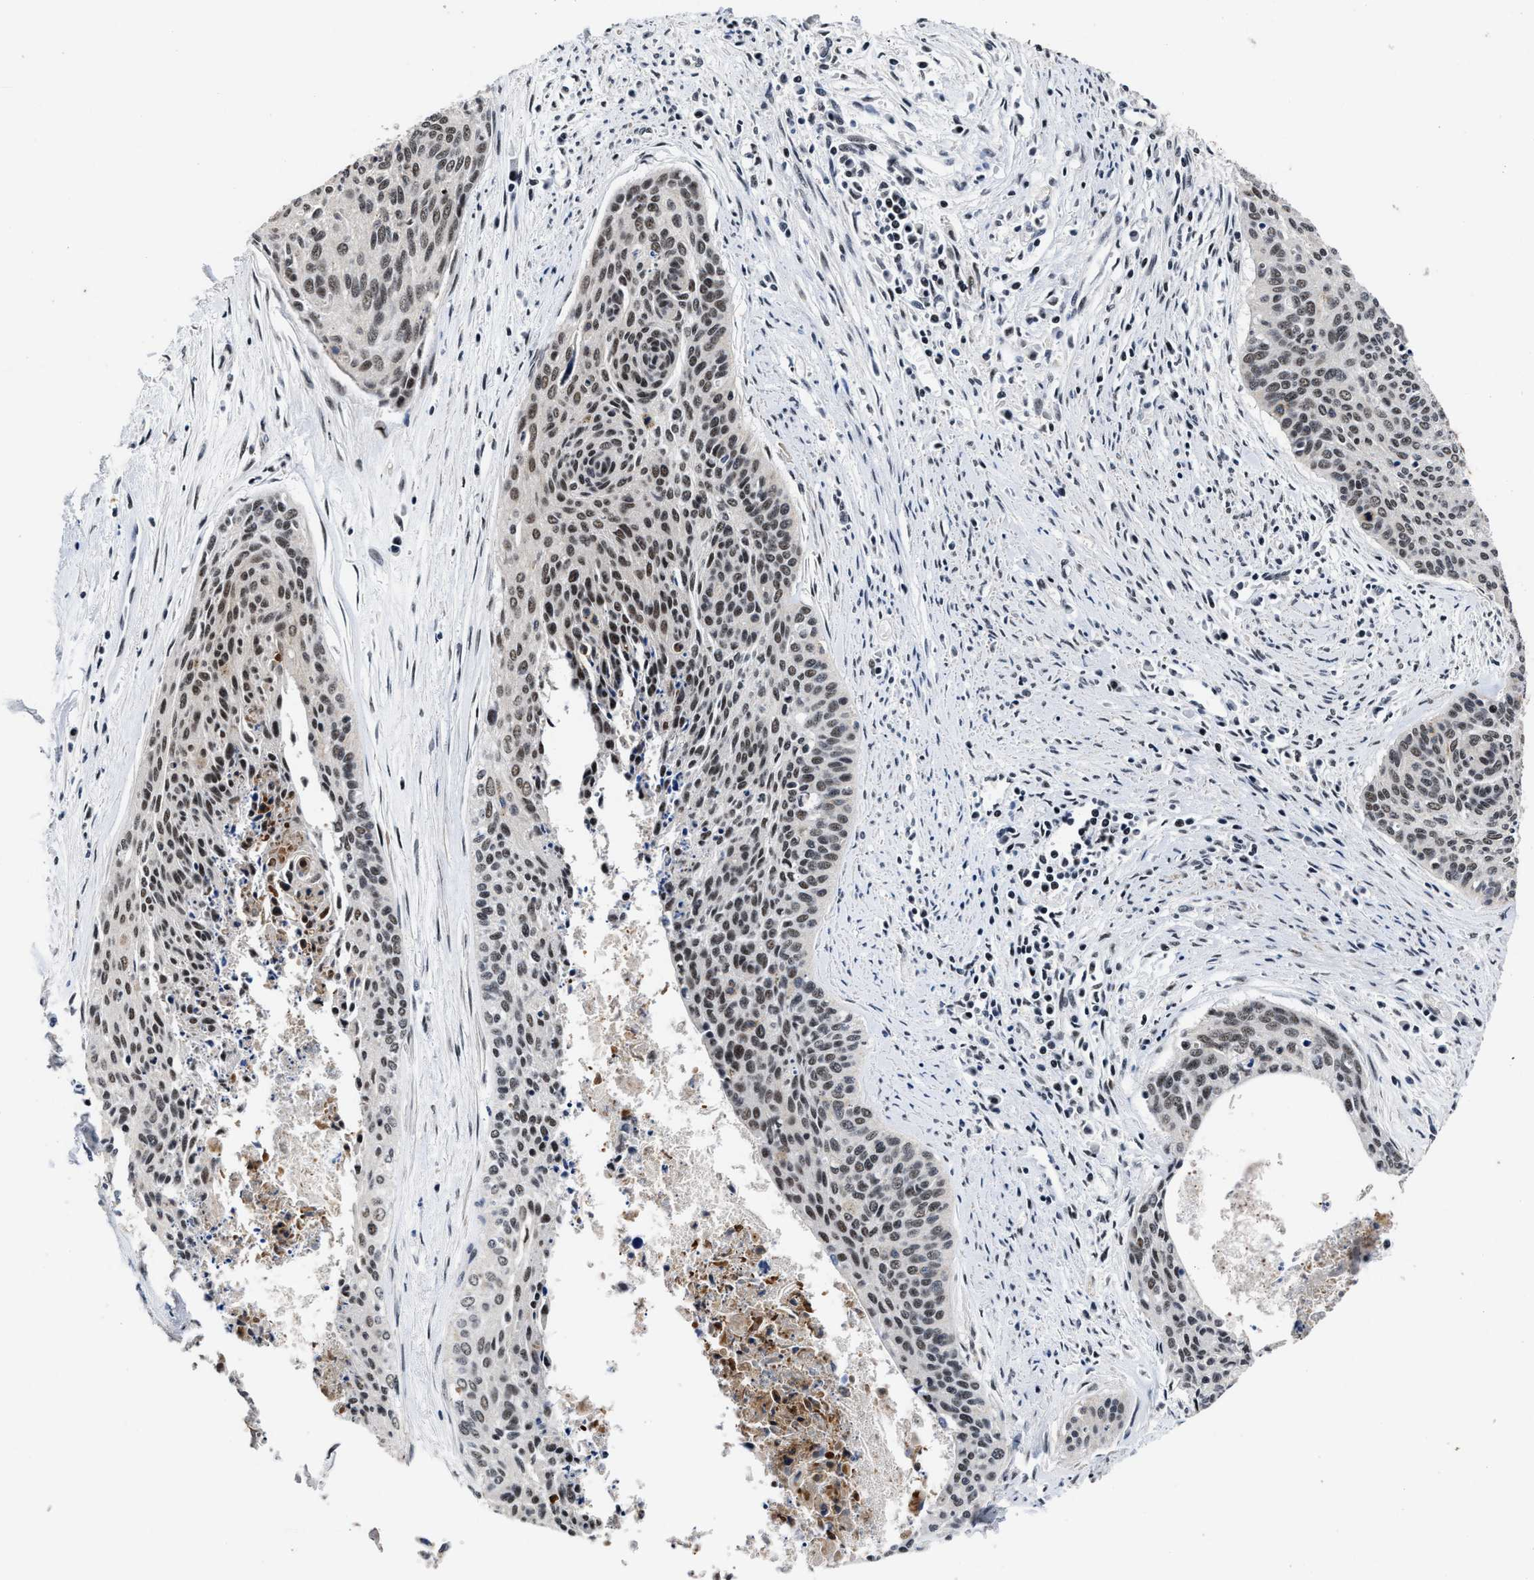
{"staining": {"intensity": "moderate", "quantity": ">75%", "location": "nuclear"}, "tissue": "cervical cancer", "cell_type": "Tumor cells", "image_type": "cancer", "snomed": [{"axis": "morphology", "description": "Squamous cell carcinoma, NOS"}, {"axis": "topography", "description": "Cervix"}], "caption": "A medium amount of moderate nuclear positivity is appreciated in about >75% of tumor cells in cervical squamous cell carcinoma tissue.", "gene": "ZNF233", "patient": {"sex": "female", "age": 55}}